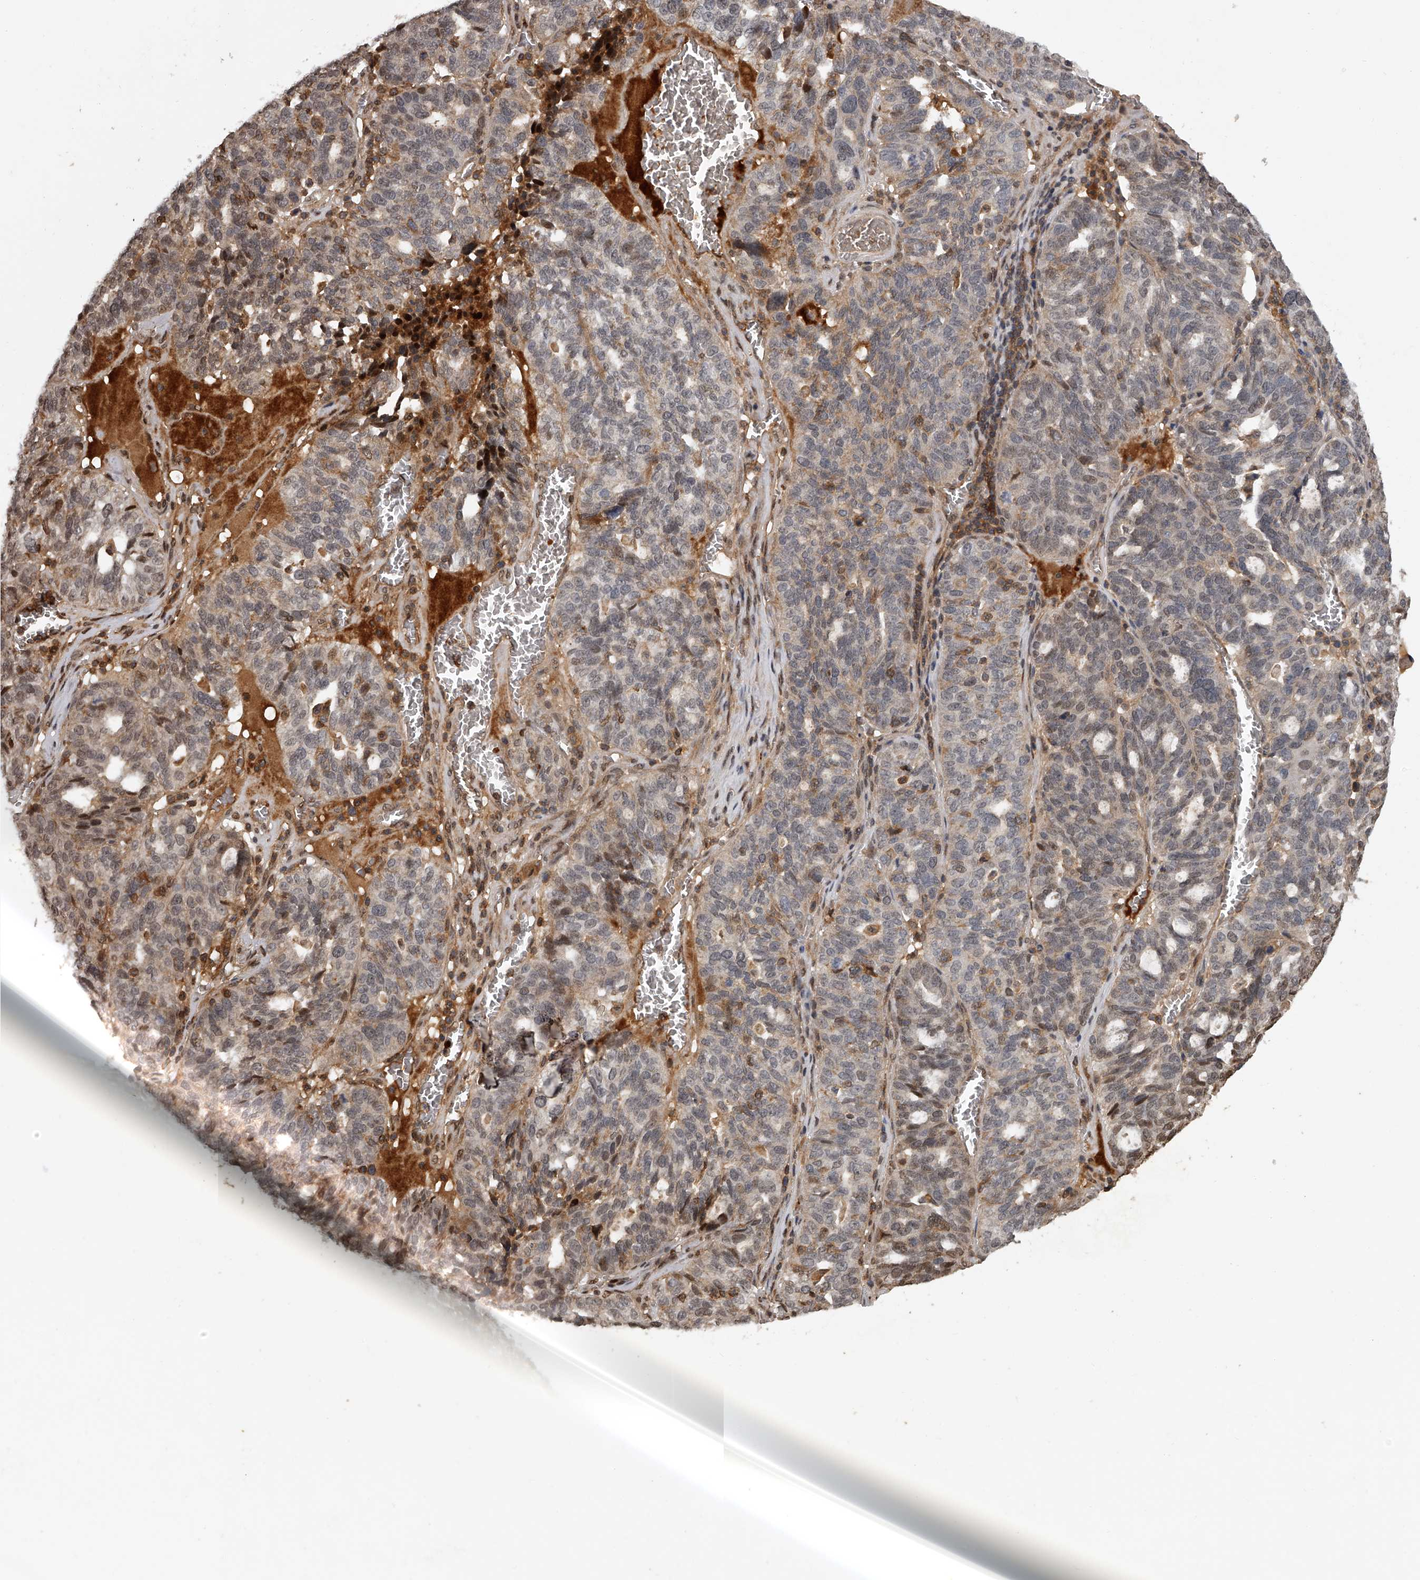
{"staining": {"intensity": "moderate", "quantity": "25%-75%", "location": "cytoplasmic/membranous"}, "tissue": "ovarian cancer", "cell_type": "Tumor cells", "image_type": "cancer", "snomed": [{"axis": "morphology", "description": "Cystadenocarcinoma, serous, NOS"}, {"axis": "topography", "description": "Ovary"}], "caption": "An IHC micrograph of tumor tissue is shown. Protein staining in brown shows moderate cytoplasmic/membranous positivity in ovarian serous cystadenocarcinoma within tumor cells.", "gene": "PLEKHG1", "patient": {"sex": "female", "age": 59}}